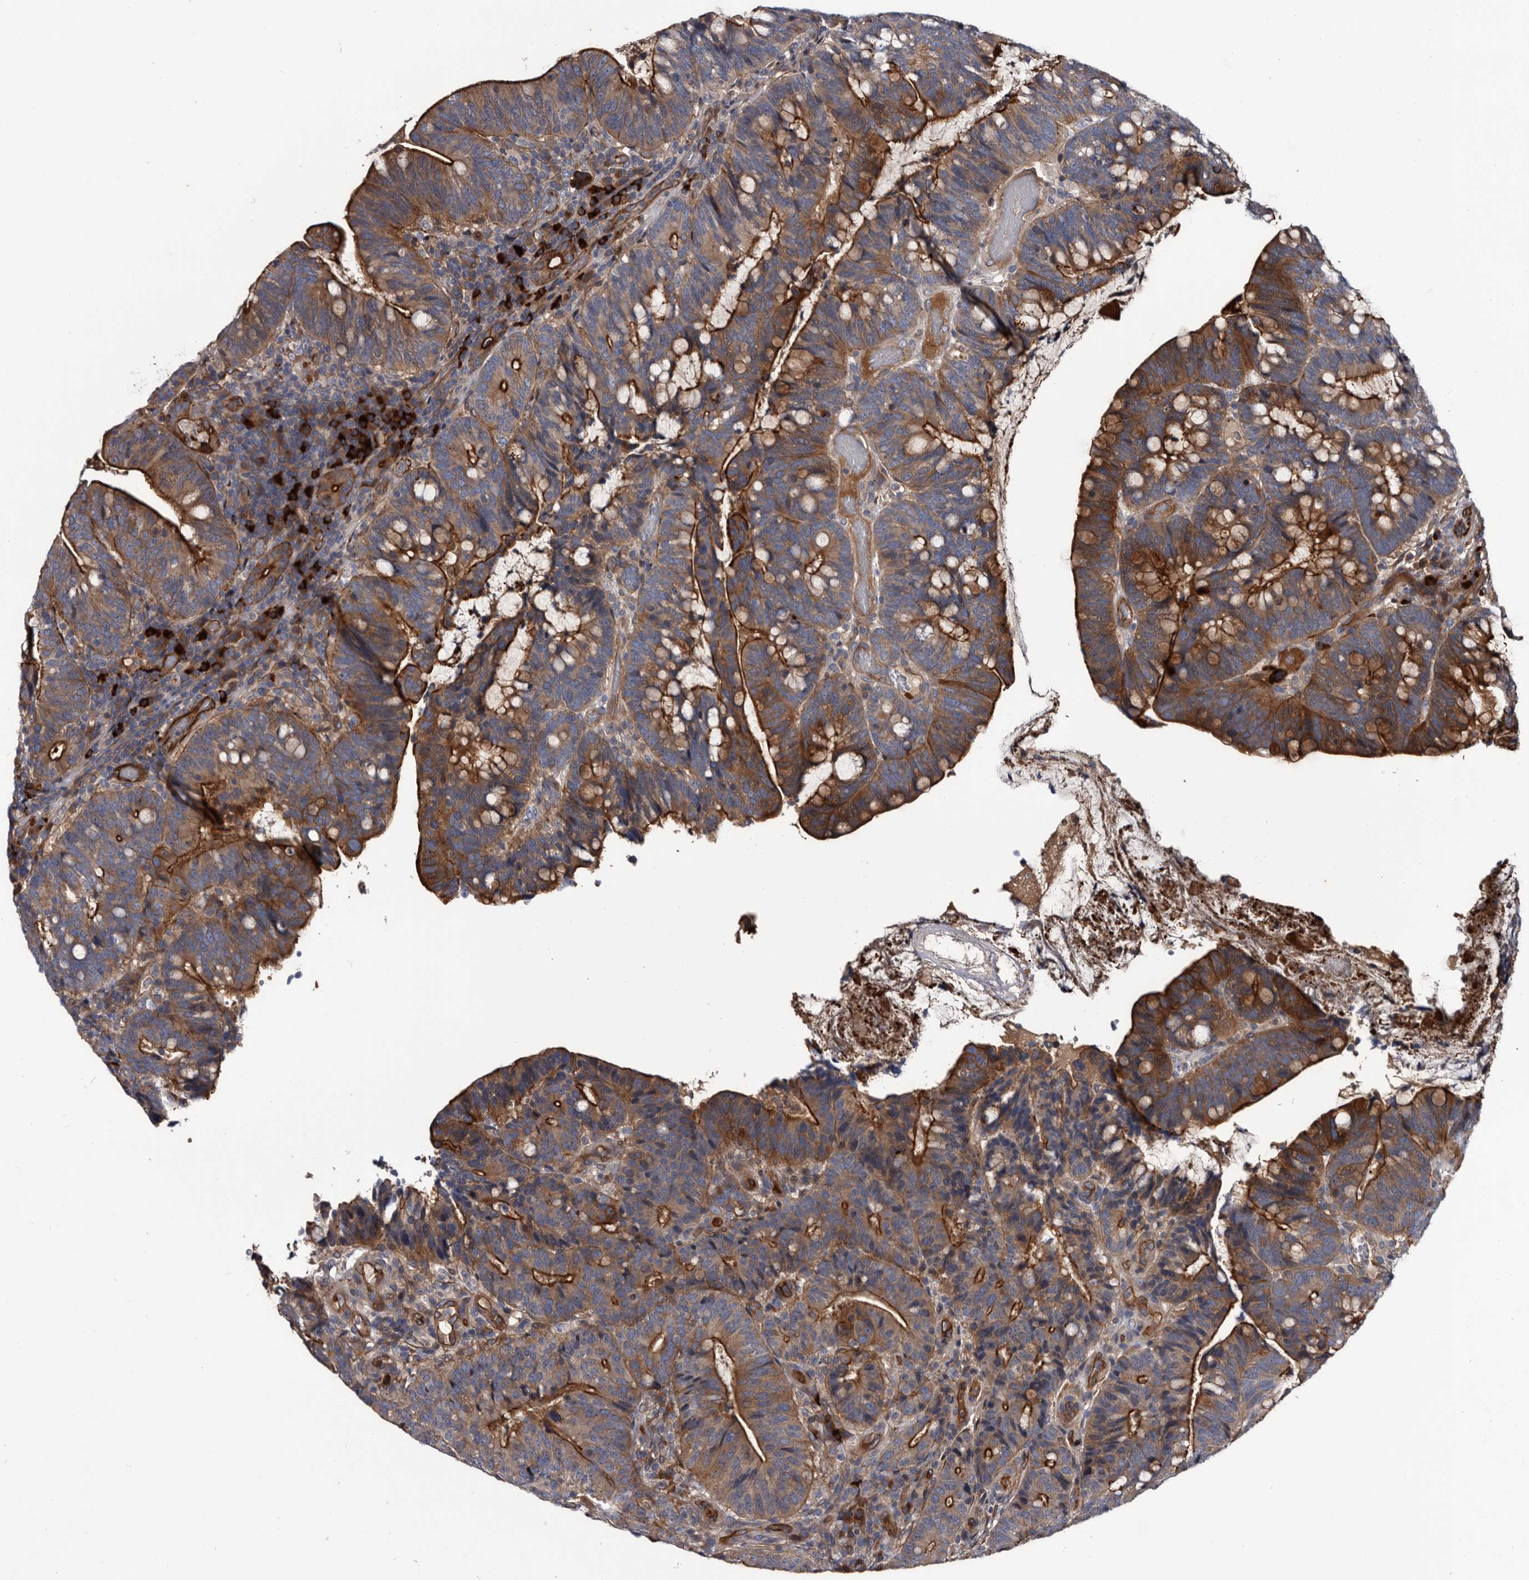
{"staining": {"intensity": "strong", "quantity": ">75%", "location": "cytoplasmic/membranous"}, "tissue": "colorectal cancer", "cell_type": "Tumor cells", "image_type": "cancer", "snomed": [{"axis": "morphology", "description": "Adenocarcinoma, NOS"}, {"axis": "topography", "description": "Colon"}], "caption": "Immunohistochemical staining of human colorectal cancer shows high levels of strong cytoplasmic/membranous protein staining in about >75% of tumor cells.", "gene": "TSPAN17", "patient": {"sex": "female", "age": 66}}